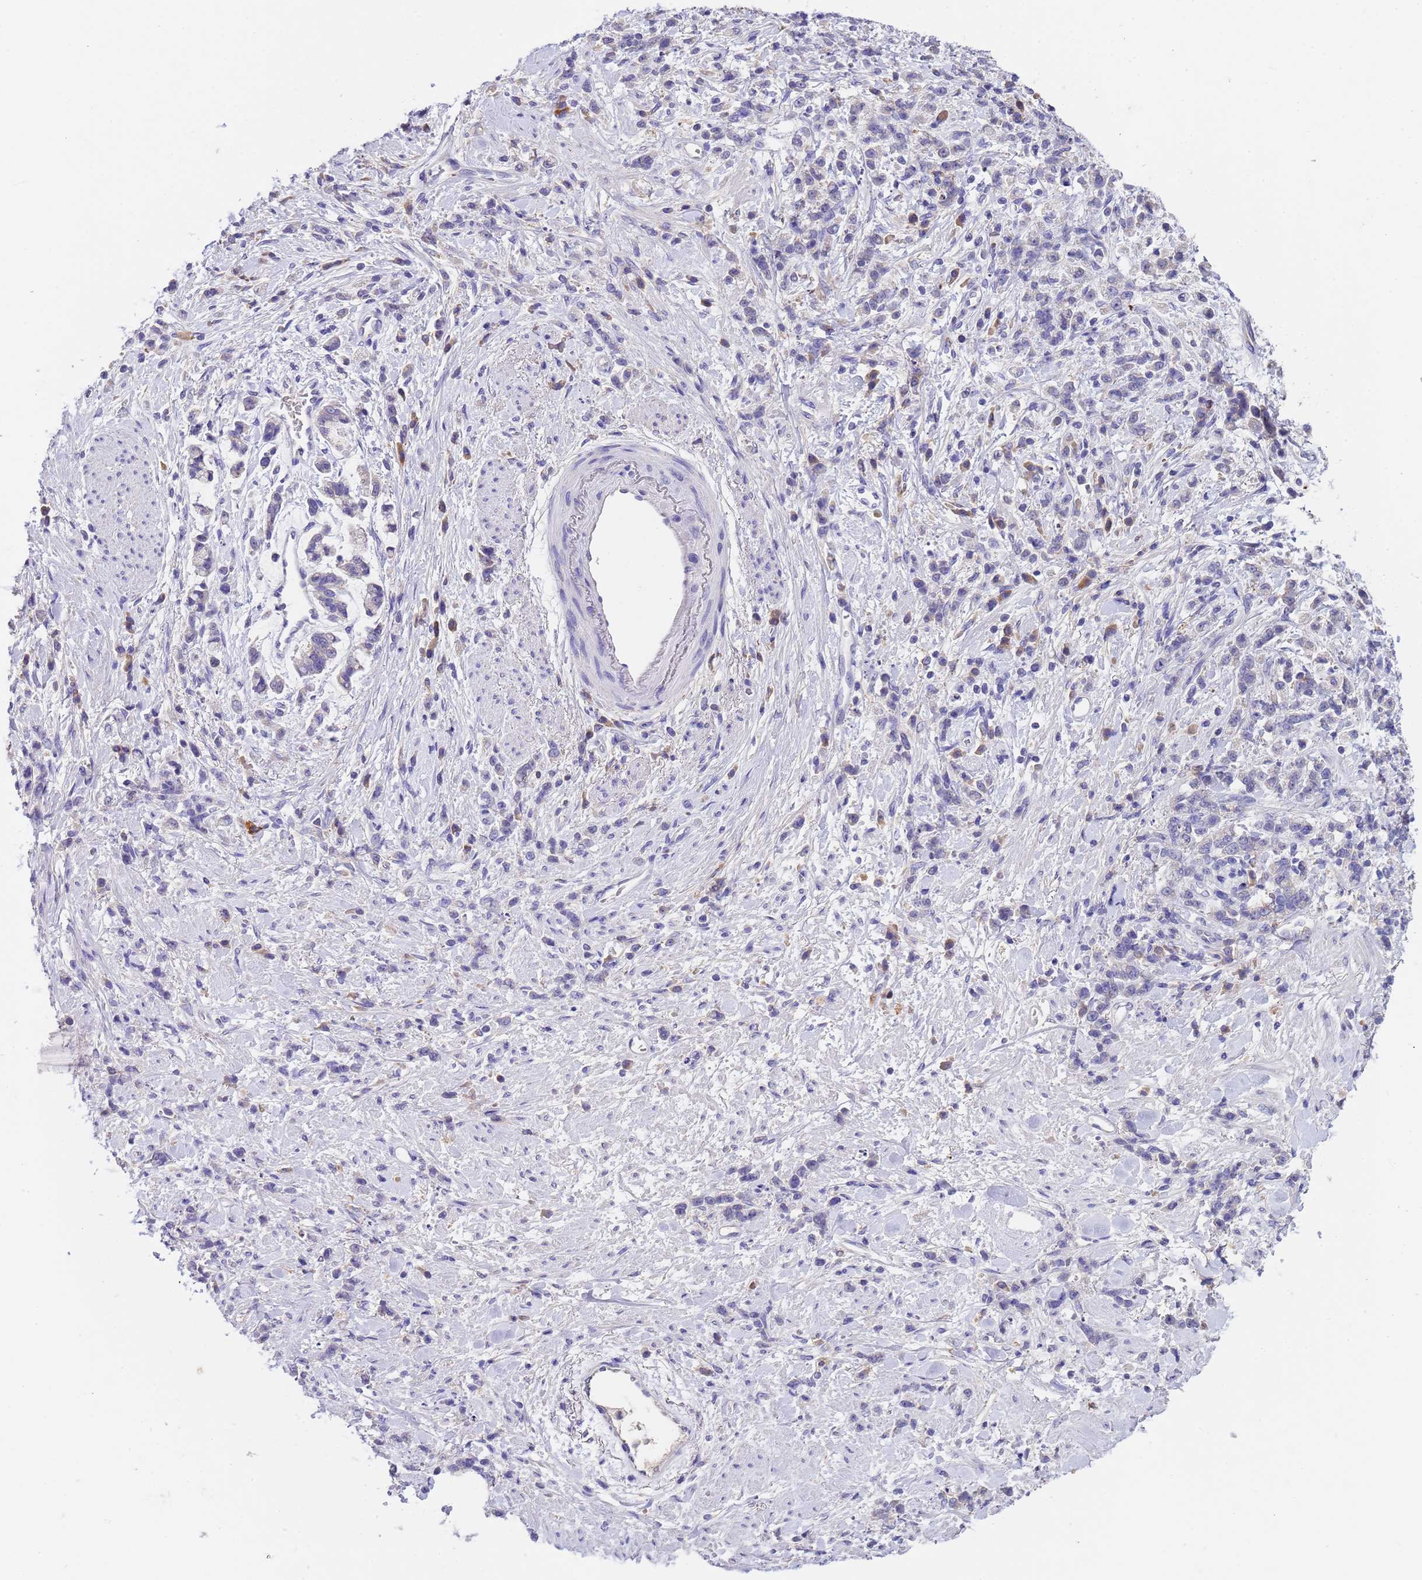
{"staining": {"intensity": "negative", "quantity": "none", "location": "none"}, "tissue": "stomach cancer", "cell_type": "Tumor cells", "image_type": "cancer", "snomed": [{"axis": "morphology", "description": "Adenocarcinoma, NOS"}, {"axis": "topography", "description": "Stomach"}], "caption": "Tumor cells are negative for protein expression in human stomach adenocarcinoma. (DAB (3,3'-diaminobenzidine) IHC visualized using brightfield microscopy, high magnification).", "gene": "SLC24A3", "patient": {"sex": "female", "age": 60}}